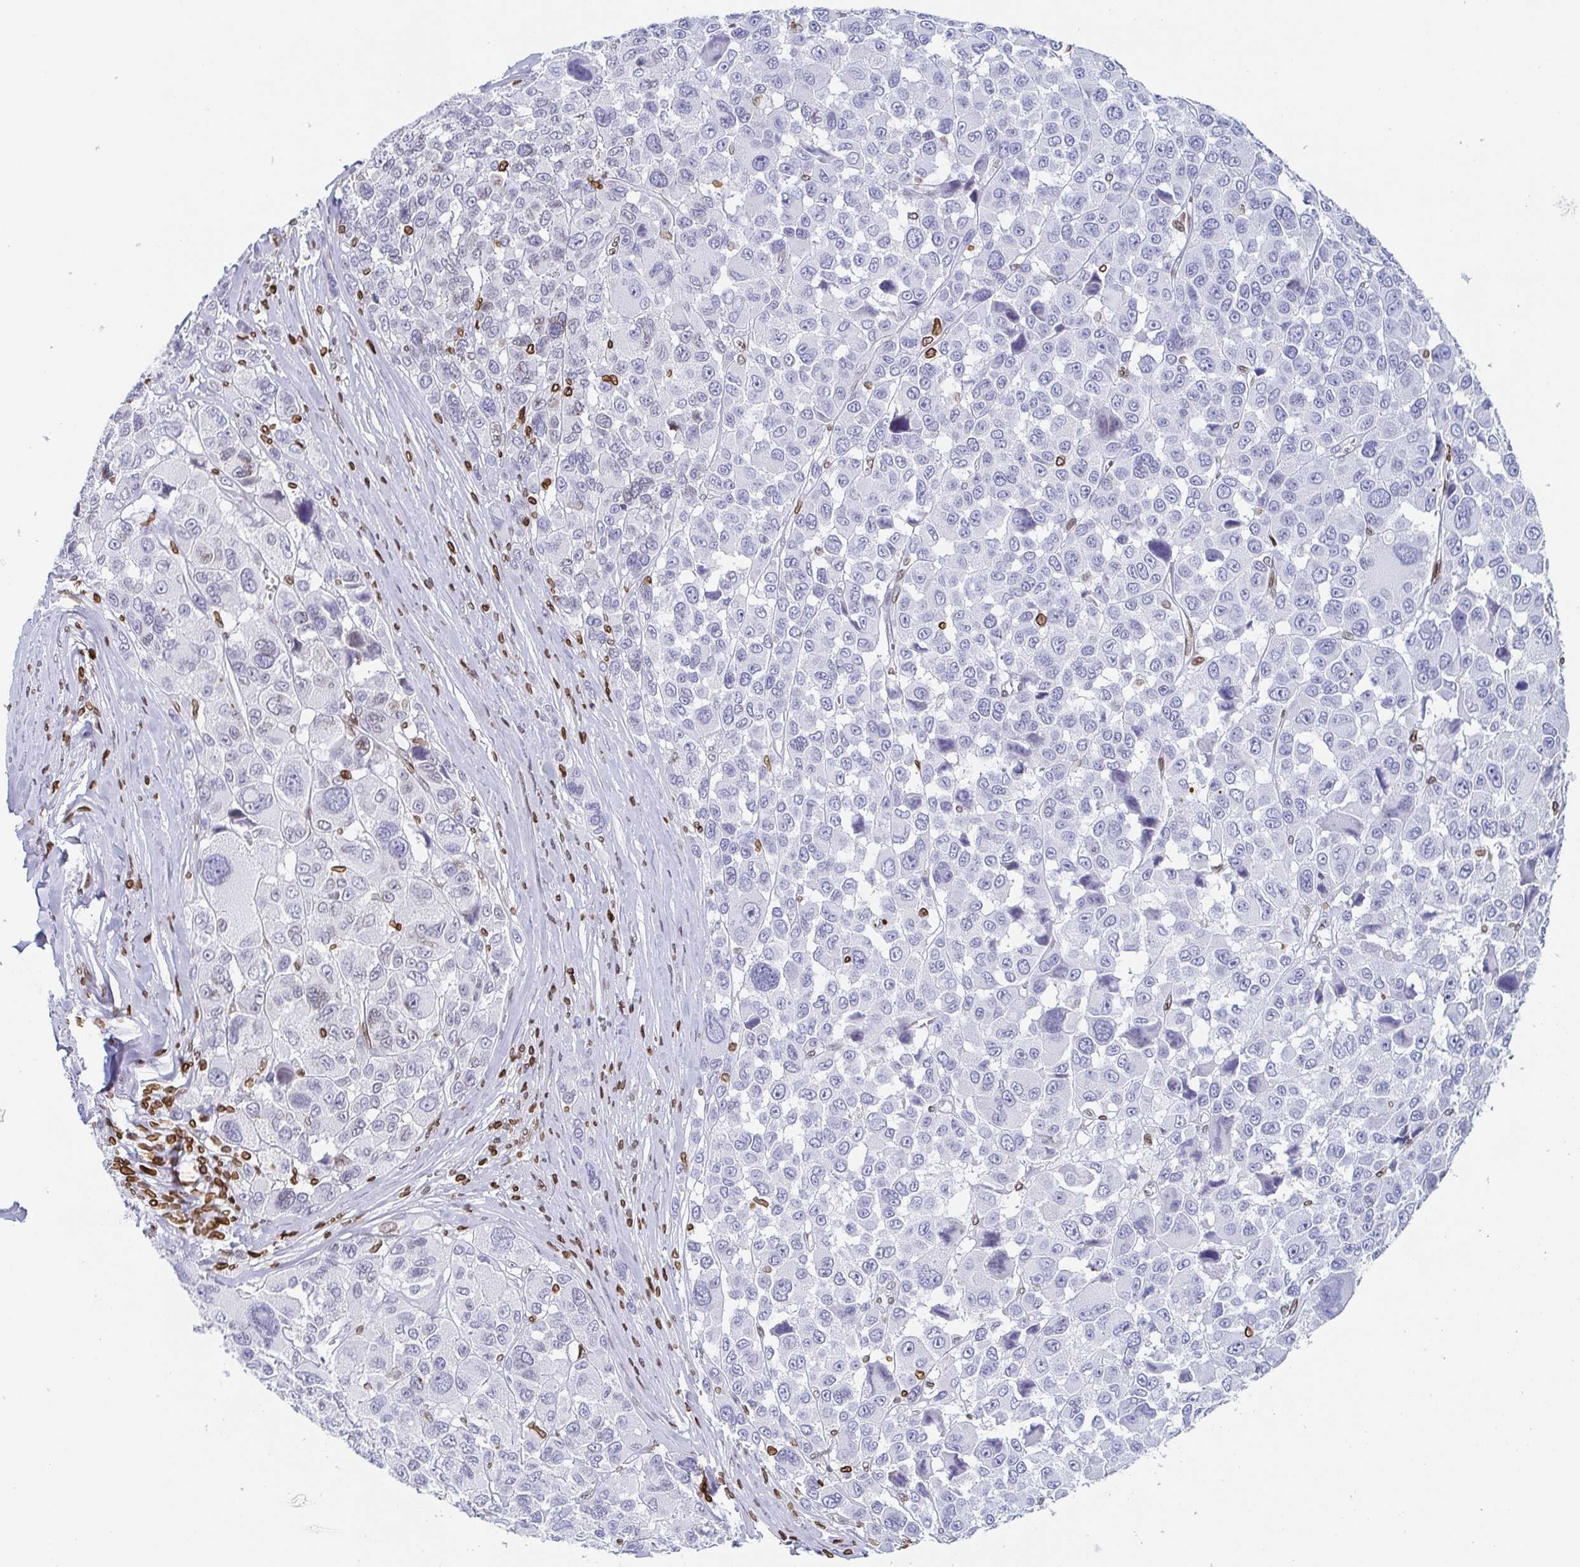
{"staining": {"intensity": "negative", "quantity": "none", "location": "none"}, "tissue": "melanoma", "cell_type": "Tumor cells", "image_type": "cancer", "snomed": [{"axis": "morphology", "description": "Malignant melanoma, NOS"}, {"axis": "topography", "description": "Skin"}], "caption": "This is an IHC photomicrograph of malignant melanoma. There is no expression in tumor cells.", "gene": "BTBD7", "patient": {"sex": "female", "age": 66}}